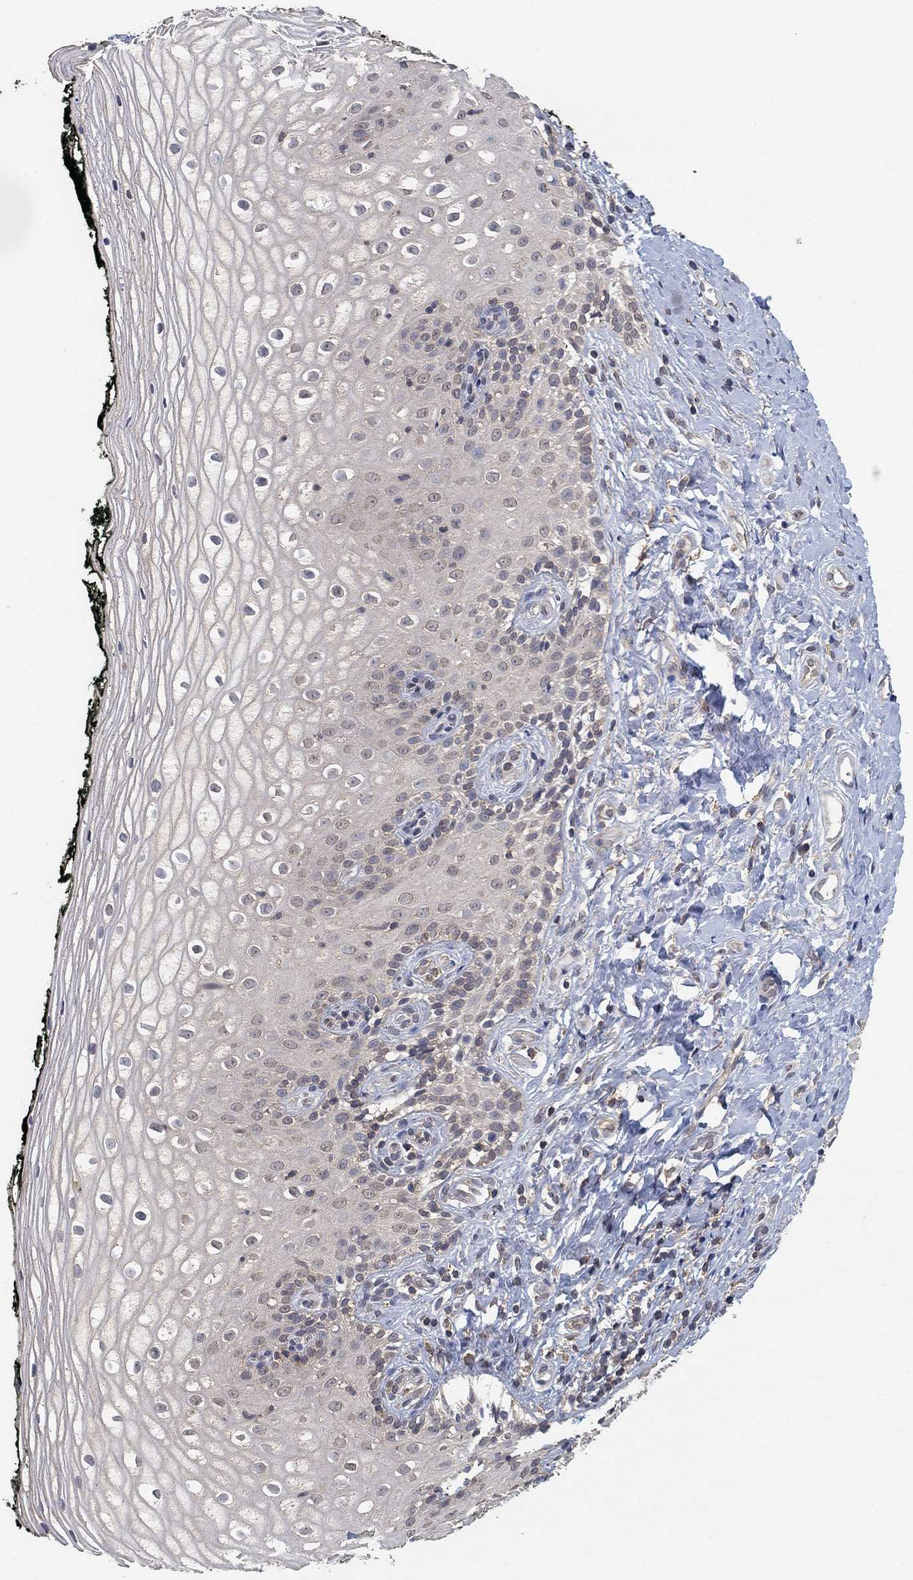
{"staining": {"intensity": "negative", "quantity": "none", "location": "none"}, "tissue": "vagina", "cell_type": "Squamous epithelial cells", "image_type": "normal", "snomed": [{"axis": "morphology", "description": "Normal tissue, NOS"}, {"axis": "topography", "description": "Vagina"}], "caption": "A micrograph of human vagina is negative for staining in squamous epithelial cells. Brightfield microscopy of immunohistochemistry stained with DAB (brown) and hematoxylin (blue), captured at high magnification.", "gene": "CCDC43", "patient": {"sex": "female", "age": 47}}